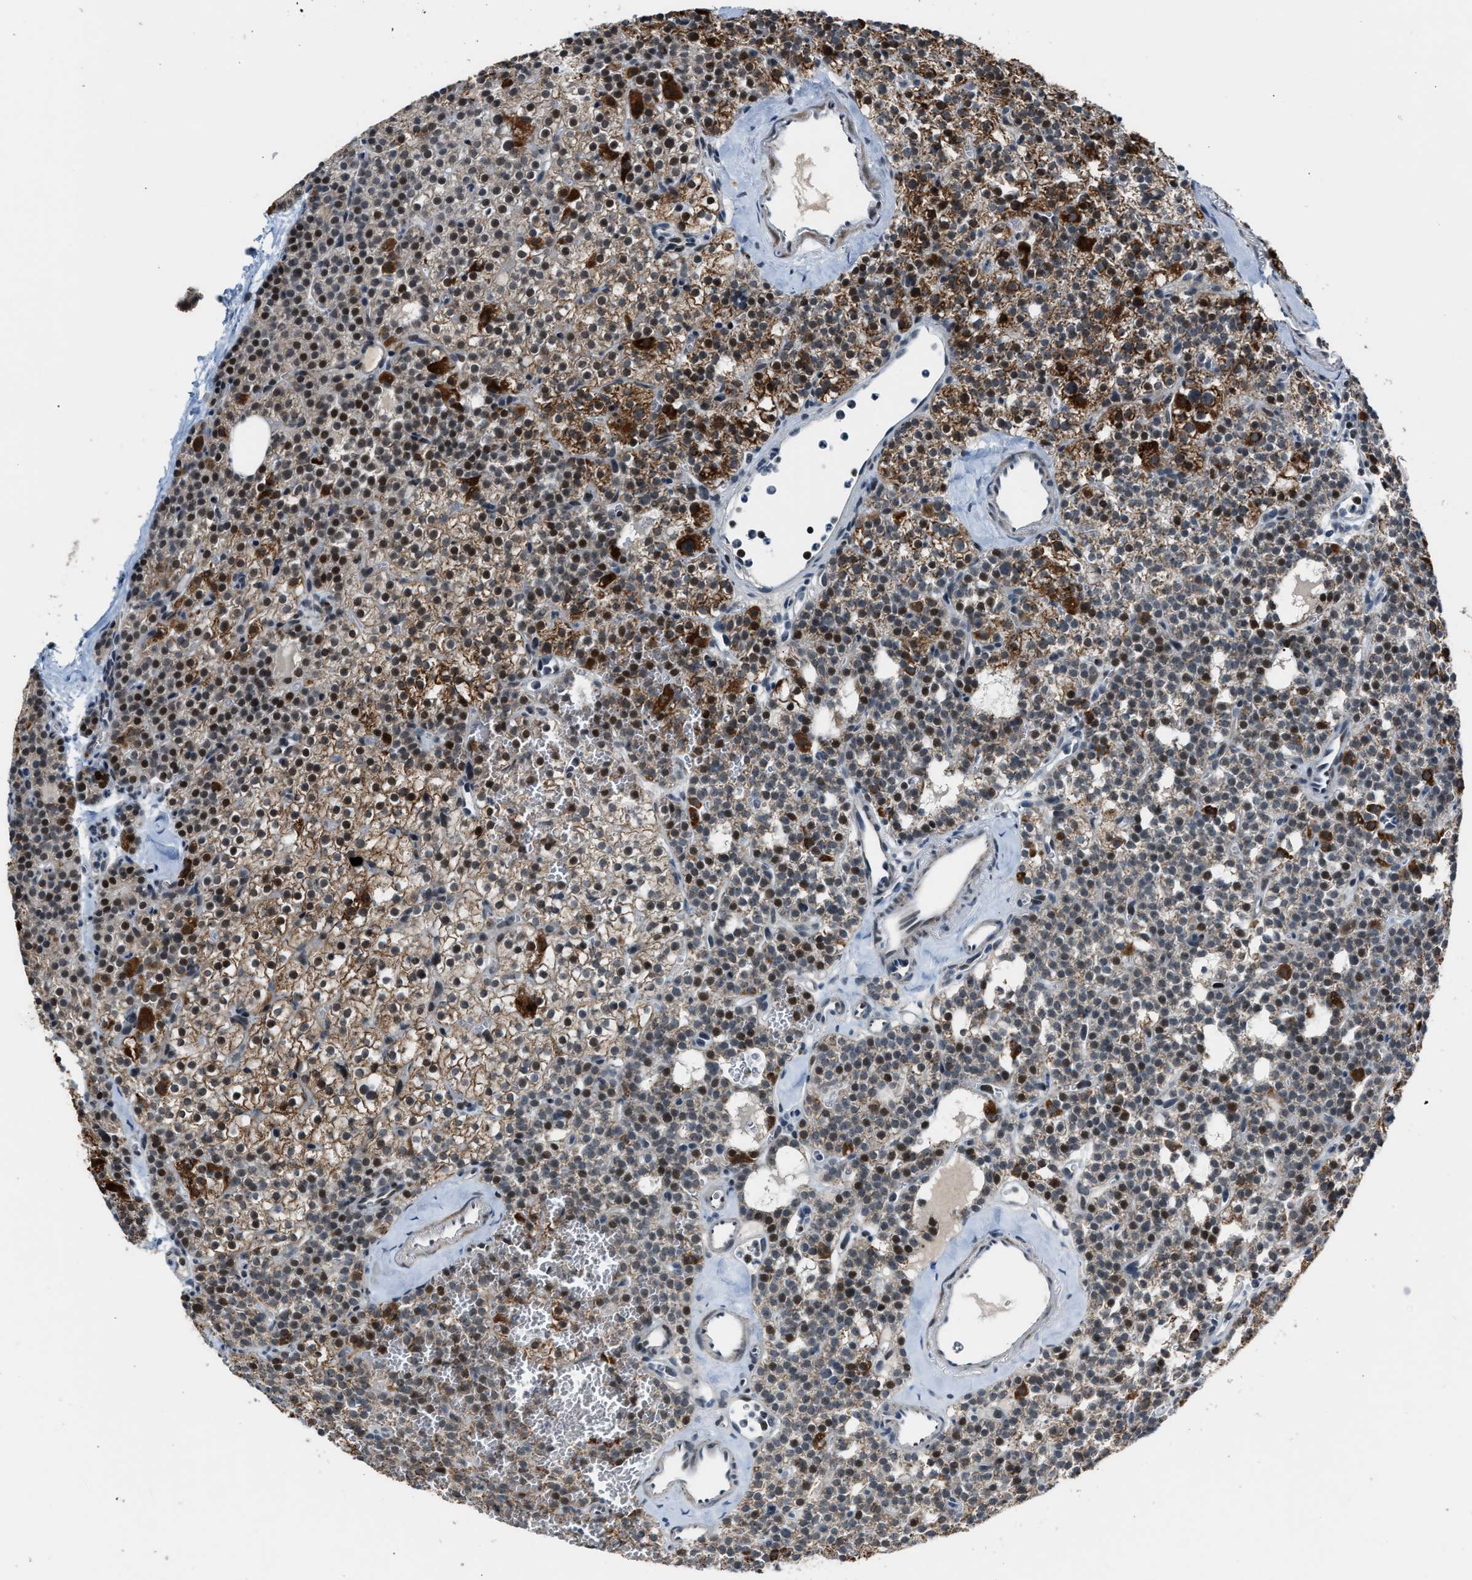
{"staining": {"intensity": "strong", "quantity": "25%-75%", "location": "cytoplasmic/membranous,nuclear"}, "tissue": "parathyroid gland", "cell_type": "Glandular cells", "image_type": "normal", "snomed": [{"axis": "morphology", "description": "Normal tissue, NOS"}, {"axis": "morphology", "description": "Adenoma, NOS"}, {"axis": "topography", "description": "Parathyroid gland"}], "caption": "Protein staining displays strong cytoplasmic/membranous,nuclear expression in about 25%-75% of glandular cells in normal parathyroid gland.", "gene": "CHN2", "patient": {"sex": "female", "age": 74}}